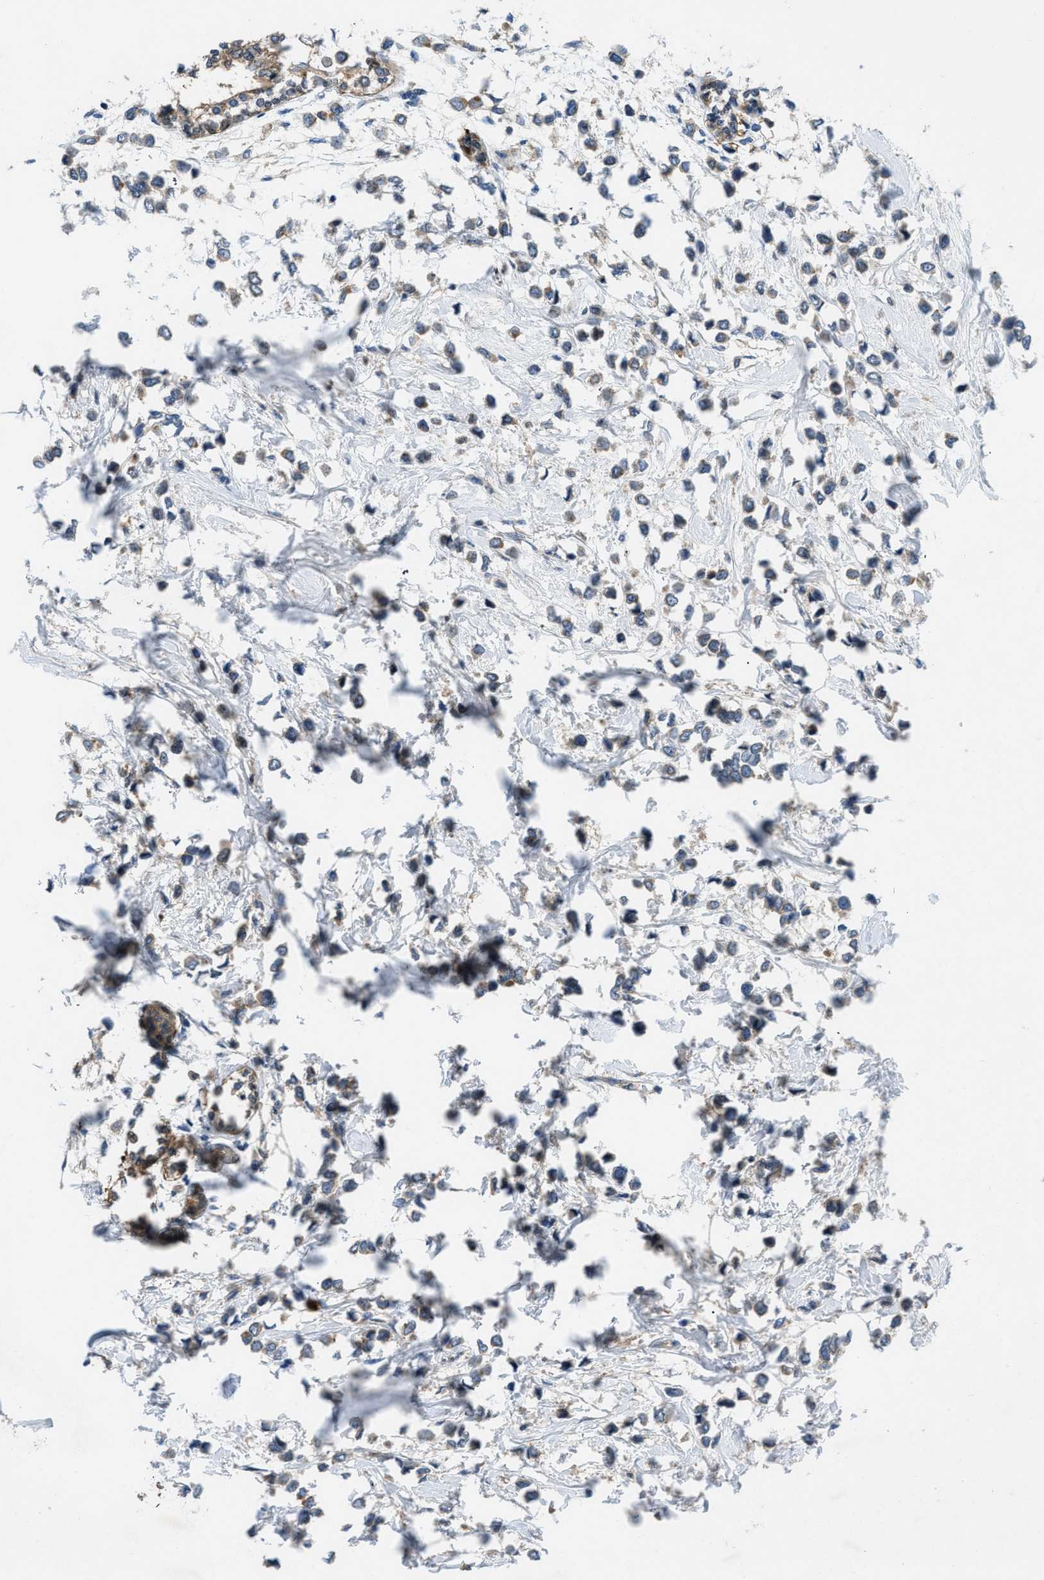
{"staining": {"intensity": "negative", "quantity": "none", "location": "none"}, "tissue": "breast cancer", "cell_type": "Tumor cells", "image_type": "cancer", "snomed": [{"axis": "morphology", "description": "Lobular carcinoma"}, {"axis": "topography", "description": "Breast"}], "caption": "IHC photomicrograph of neoplastic tissue: breast lobular carcinoma stained with DAB exhibits no significant protein positivity in tumor cells. The staining is performed using DAB (3,3'-diaminobenzidine) brown chromogen with nuclei counter-stained in using hematoxylin.", "gene": "GPR31", "patient": {"sex": "female", "age": 51}}